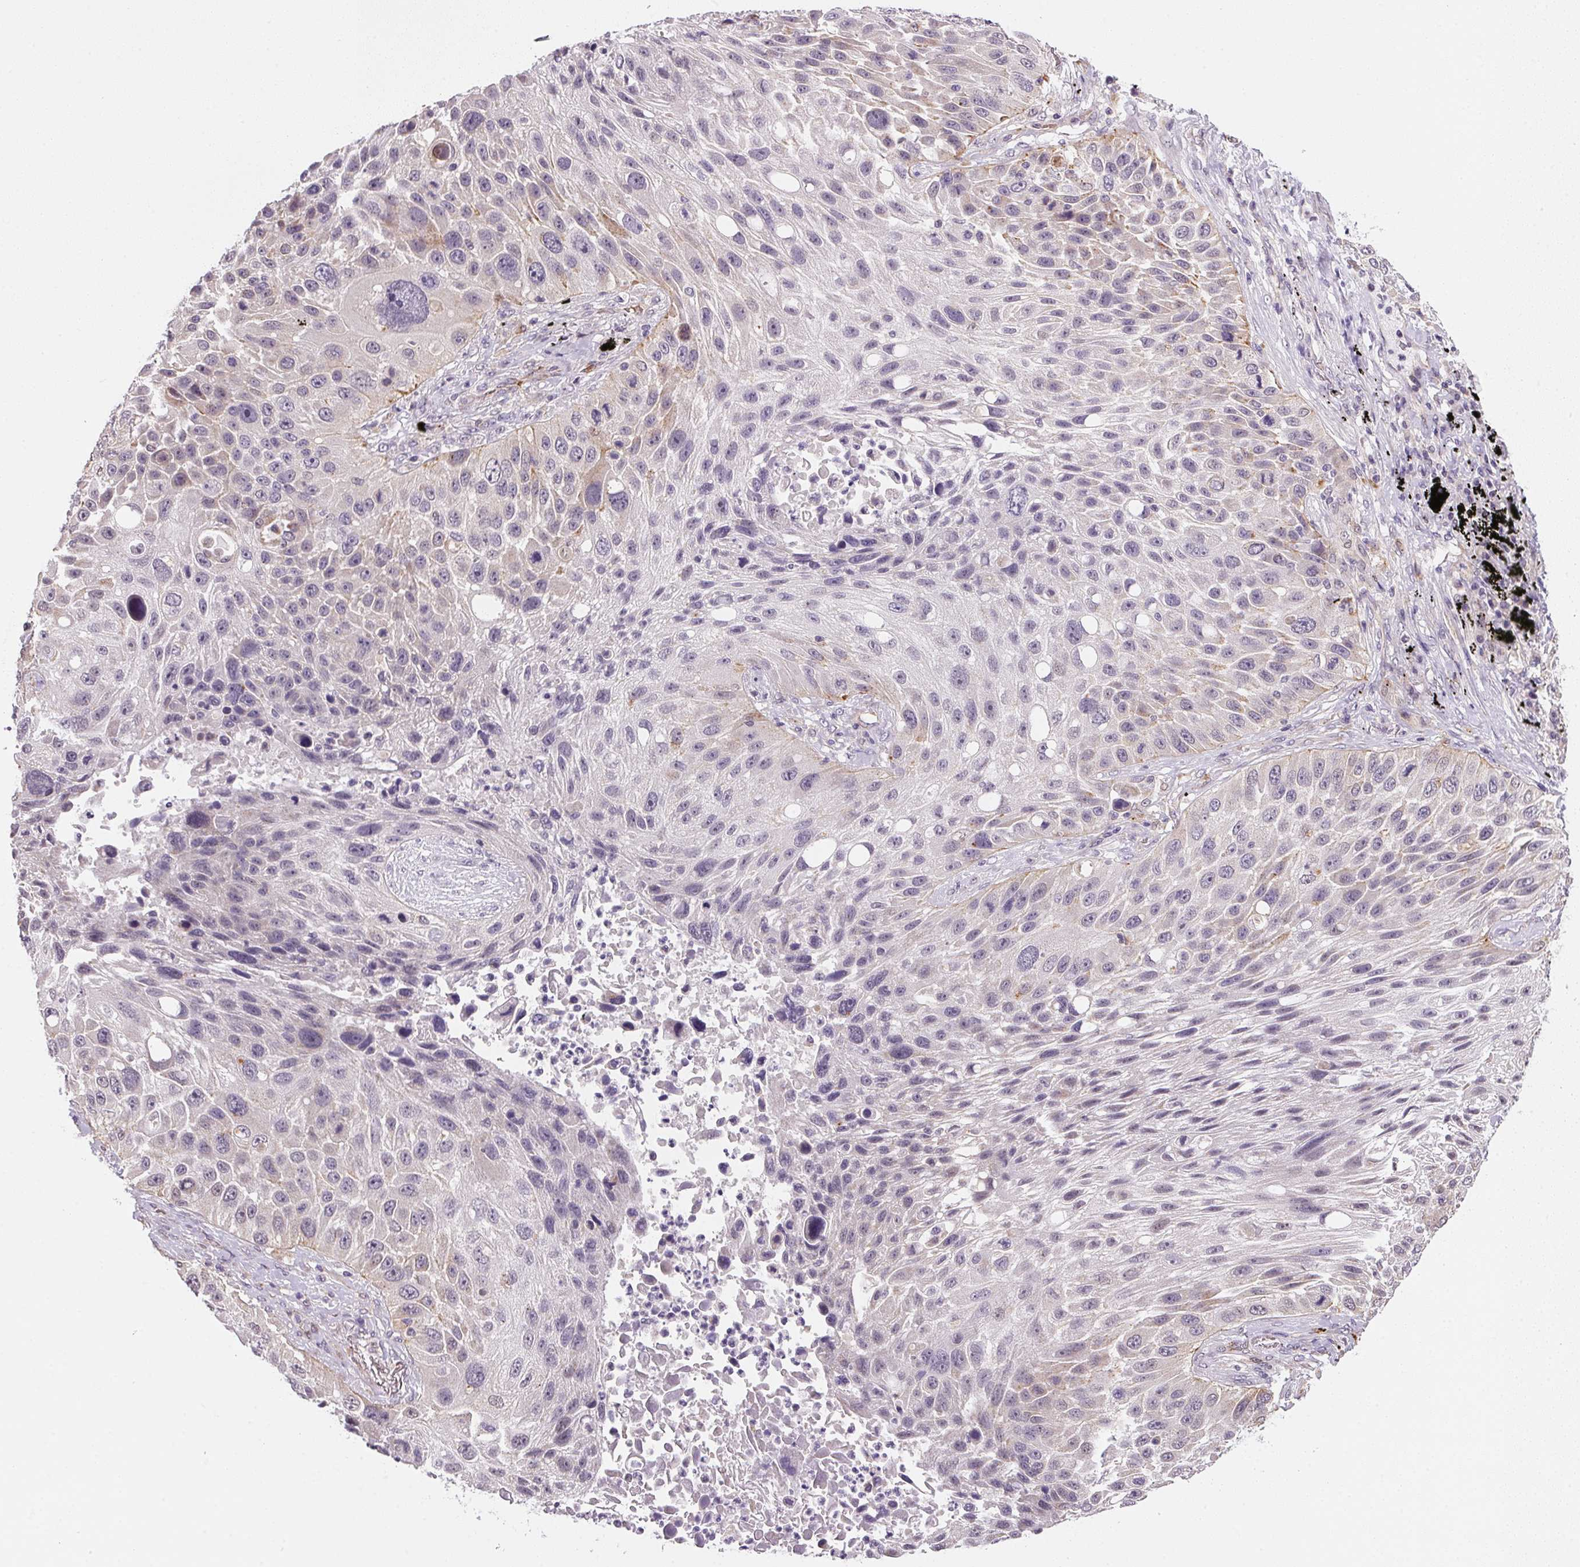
{"staining": {"intensity": "negative", "quantity": "none", "location": "none"}, "tissue": "lung cancer", "cell_type": "Tumor cells", "image_type": "cancer", "snomed": [{"axis": "morphology", "description": "Normal morphology"}, {"axis": "morphology", "description": "Squamous cell carcinoma, NOS"}, {"axis": "topography", "description": "Lymph node"}, {"axis": "topography", "description": "Lung"}], "caption": "A photomicrograph of human lung cancer (squamous cell carcinoma) is negative for staining in tumor cells.", "gene": "METTL13", "patient": {"sex": "male", "age": 67}}